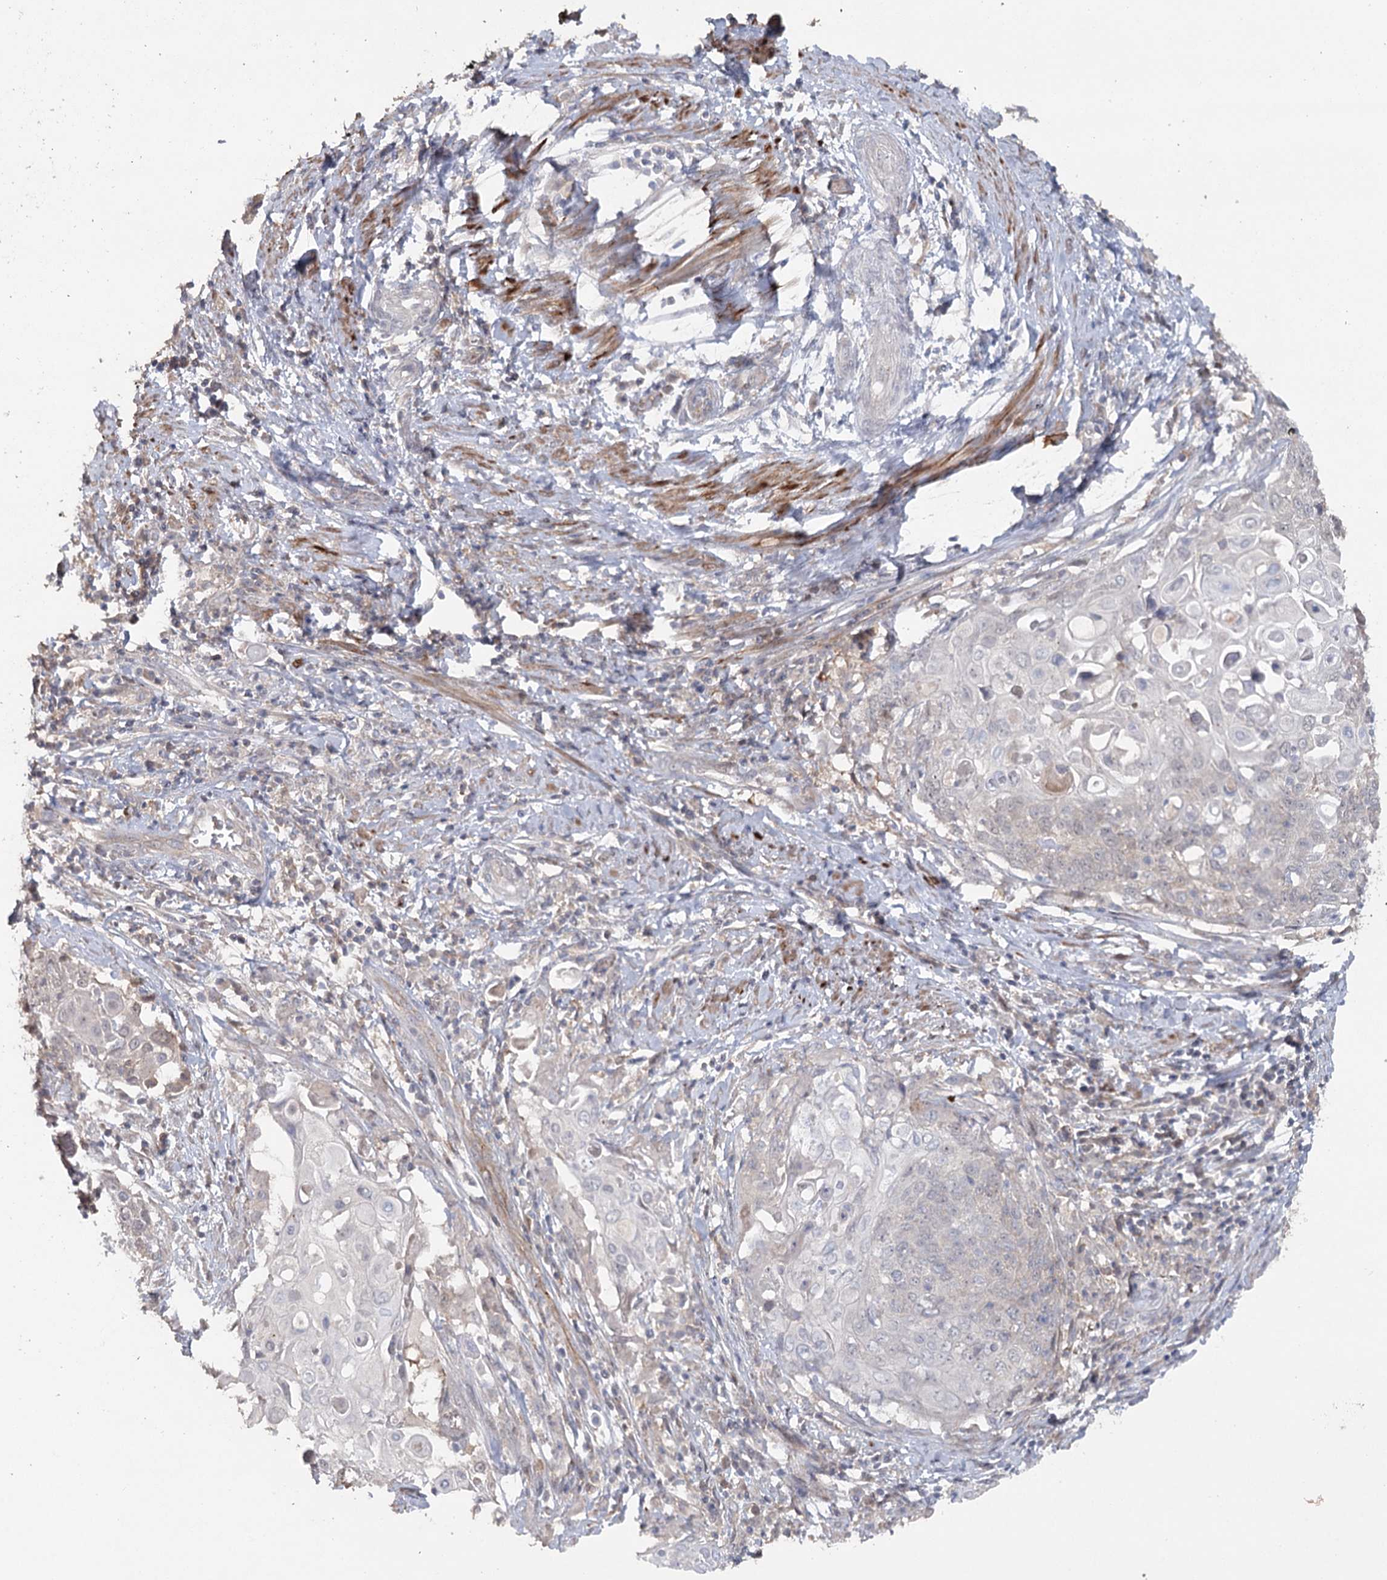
{"staining": {"intensity": "negative", "quantity": "none", "location": "none"}, "tissue": "cervical cancer", "cell_type": "Tumor cells", "image_type": "cancer", "snomed": [{"axis": "morphology", "description": "Squamous cell carcinoma, NOS"}, {"axis": "topography", "description": "Cervix"}], "caption": "There is no significant staining in tumor cells of cervical squamous cell carcinoma. Brightfield microscopy of immunohistochemistry (IHC) stained with DAB (3,3'-diaminobenzidine) (brown) and hematoxylin (blue), captured at high magnification.", "gene": "MAP3K13", "patient": {"sex": "female", "age": 39}}